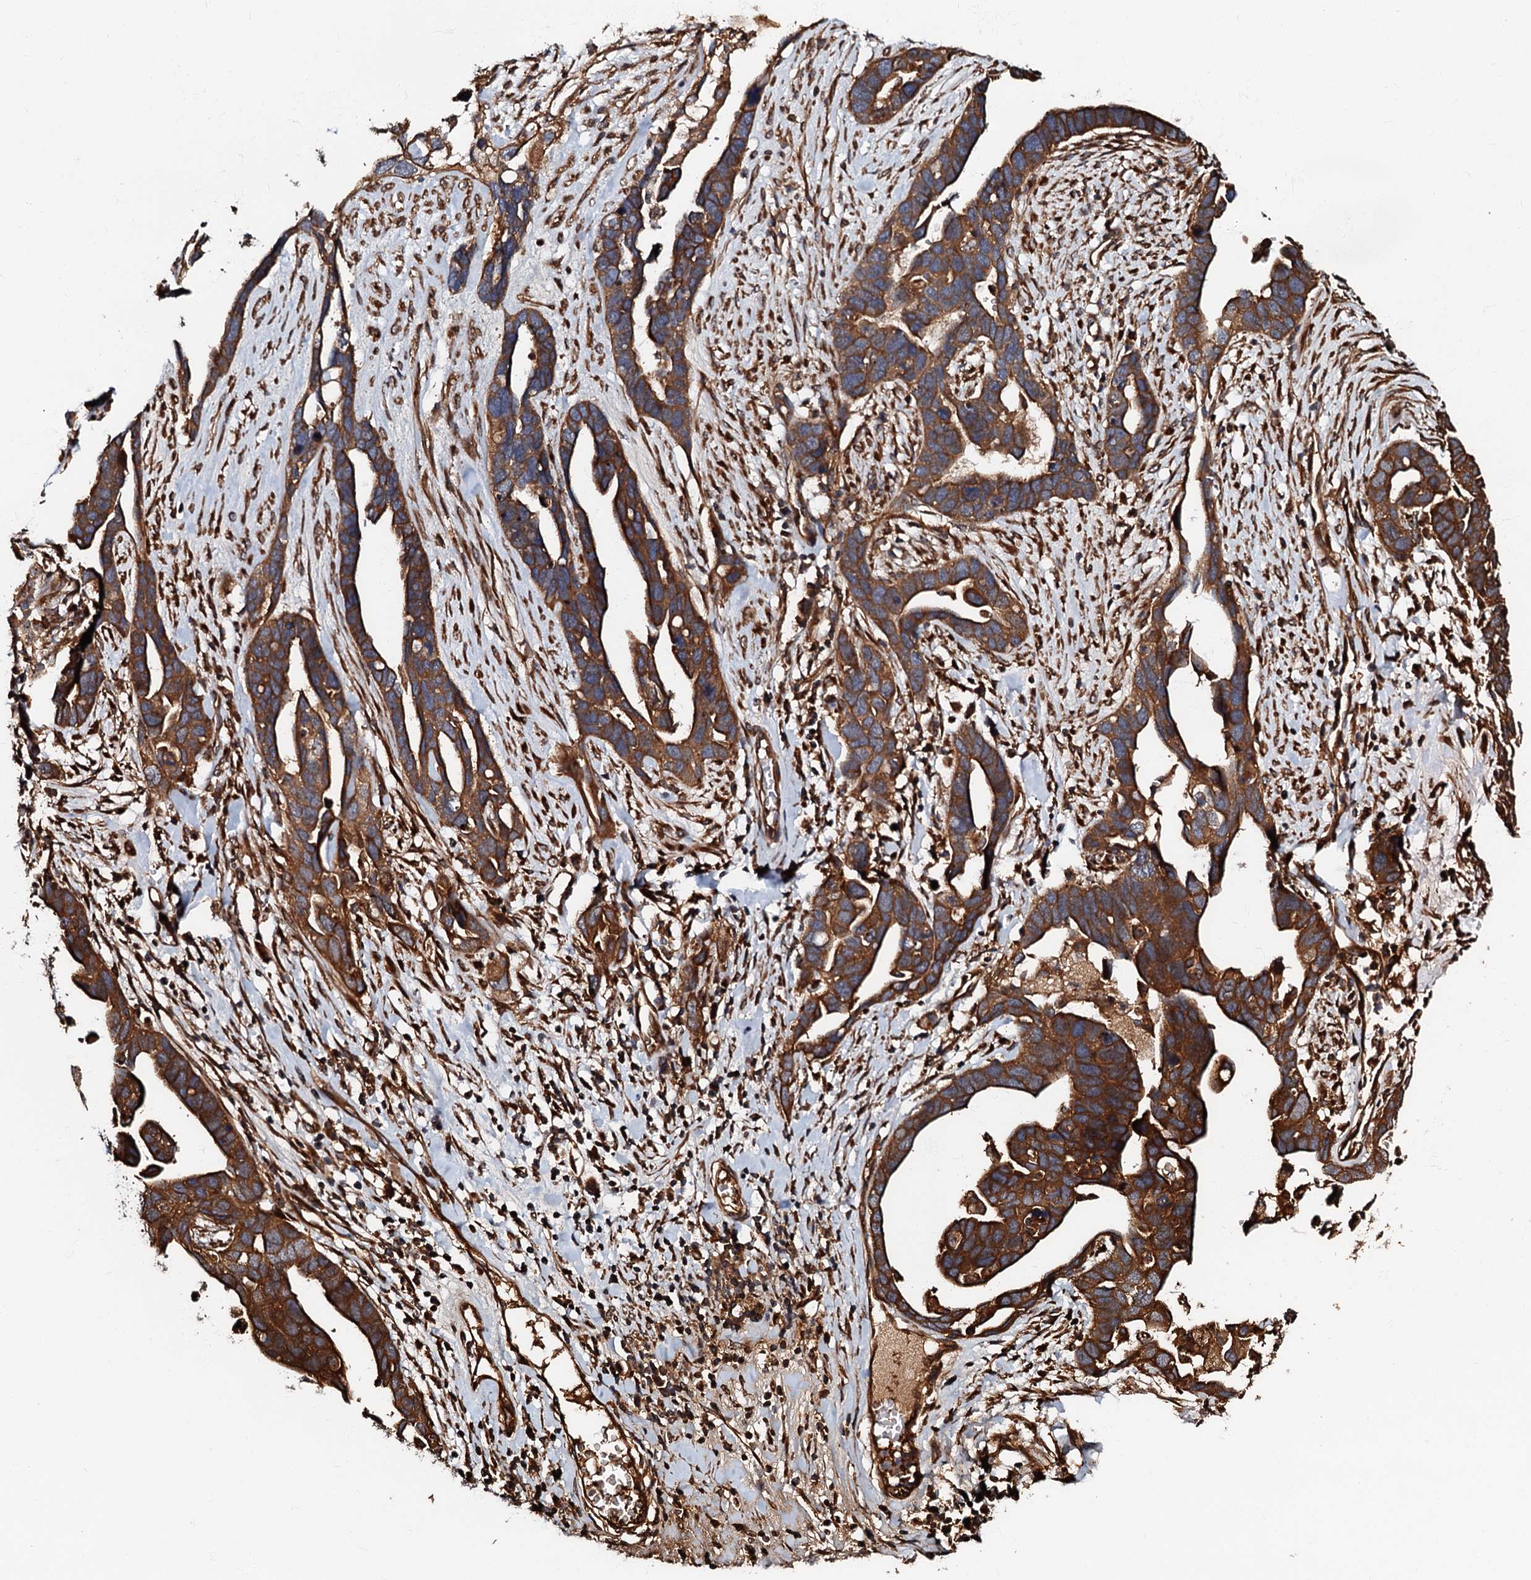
{"staining": {"intensity": "strong", "quantity": ">75%", "location": "cytoplasmic/membranous"}, "tissue": "ovarian cancer", "cell_type": "Tumor cells", "image_type": "cancer", "snomed": [{"axis": "morphology", "description": "Cystadenocarcinoma, serous, NOS"}, {"axis": "topography", "description": "Ovary"}], "caption": "This histopathology image reveals immunohistochemistry (IHC) staining of ovarian serous cystadenocarcinoma, with high strong cytoplasmic/membranous staining in approximately >75% of tumor cells.", "gene": "BLOC1S6", "patient": {"sex": "female", "age": 54}}